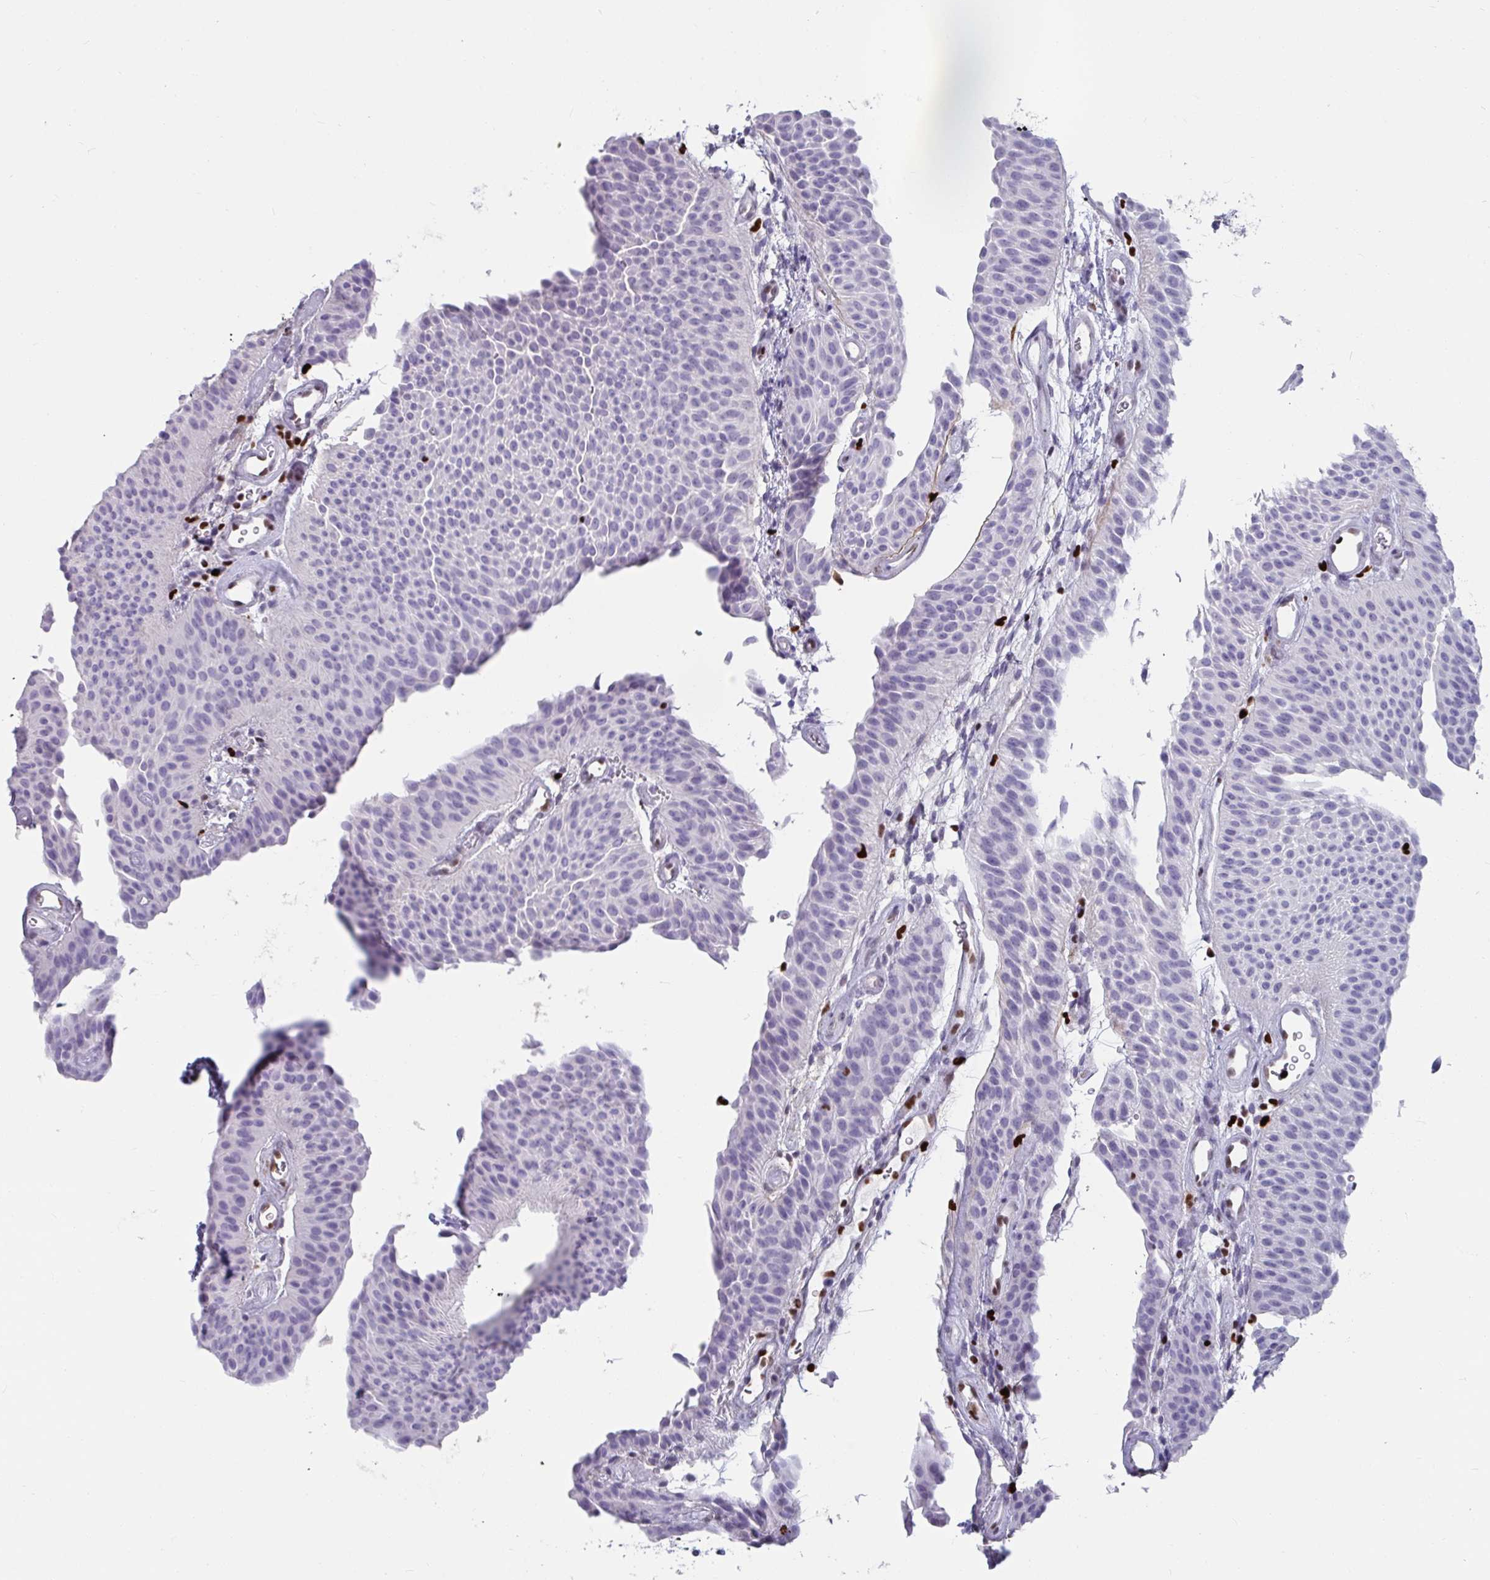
{"staining": {"intensity": "negative", "quantity": "none", "location": "none"}, "tissue": "urothelial cancer", "cell_type": "Tumor cells", "image_type": "cancer", "snomed": [{"axis": "morphology", "description": "Urothelial carcinoma, Low grade"}, {"axis": "topography", "description": "Urinary bladder"}], "caption": "This image is of urothelial cancer stained with IHC to label a protein in brown with the nuclei are counter-stained blue. There is no expression in tumor cells.", "gene": "ZNF586", "patient": {"sex": "female", "age": 60}}